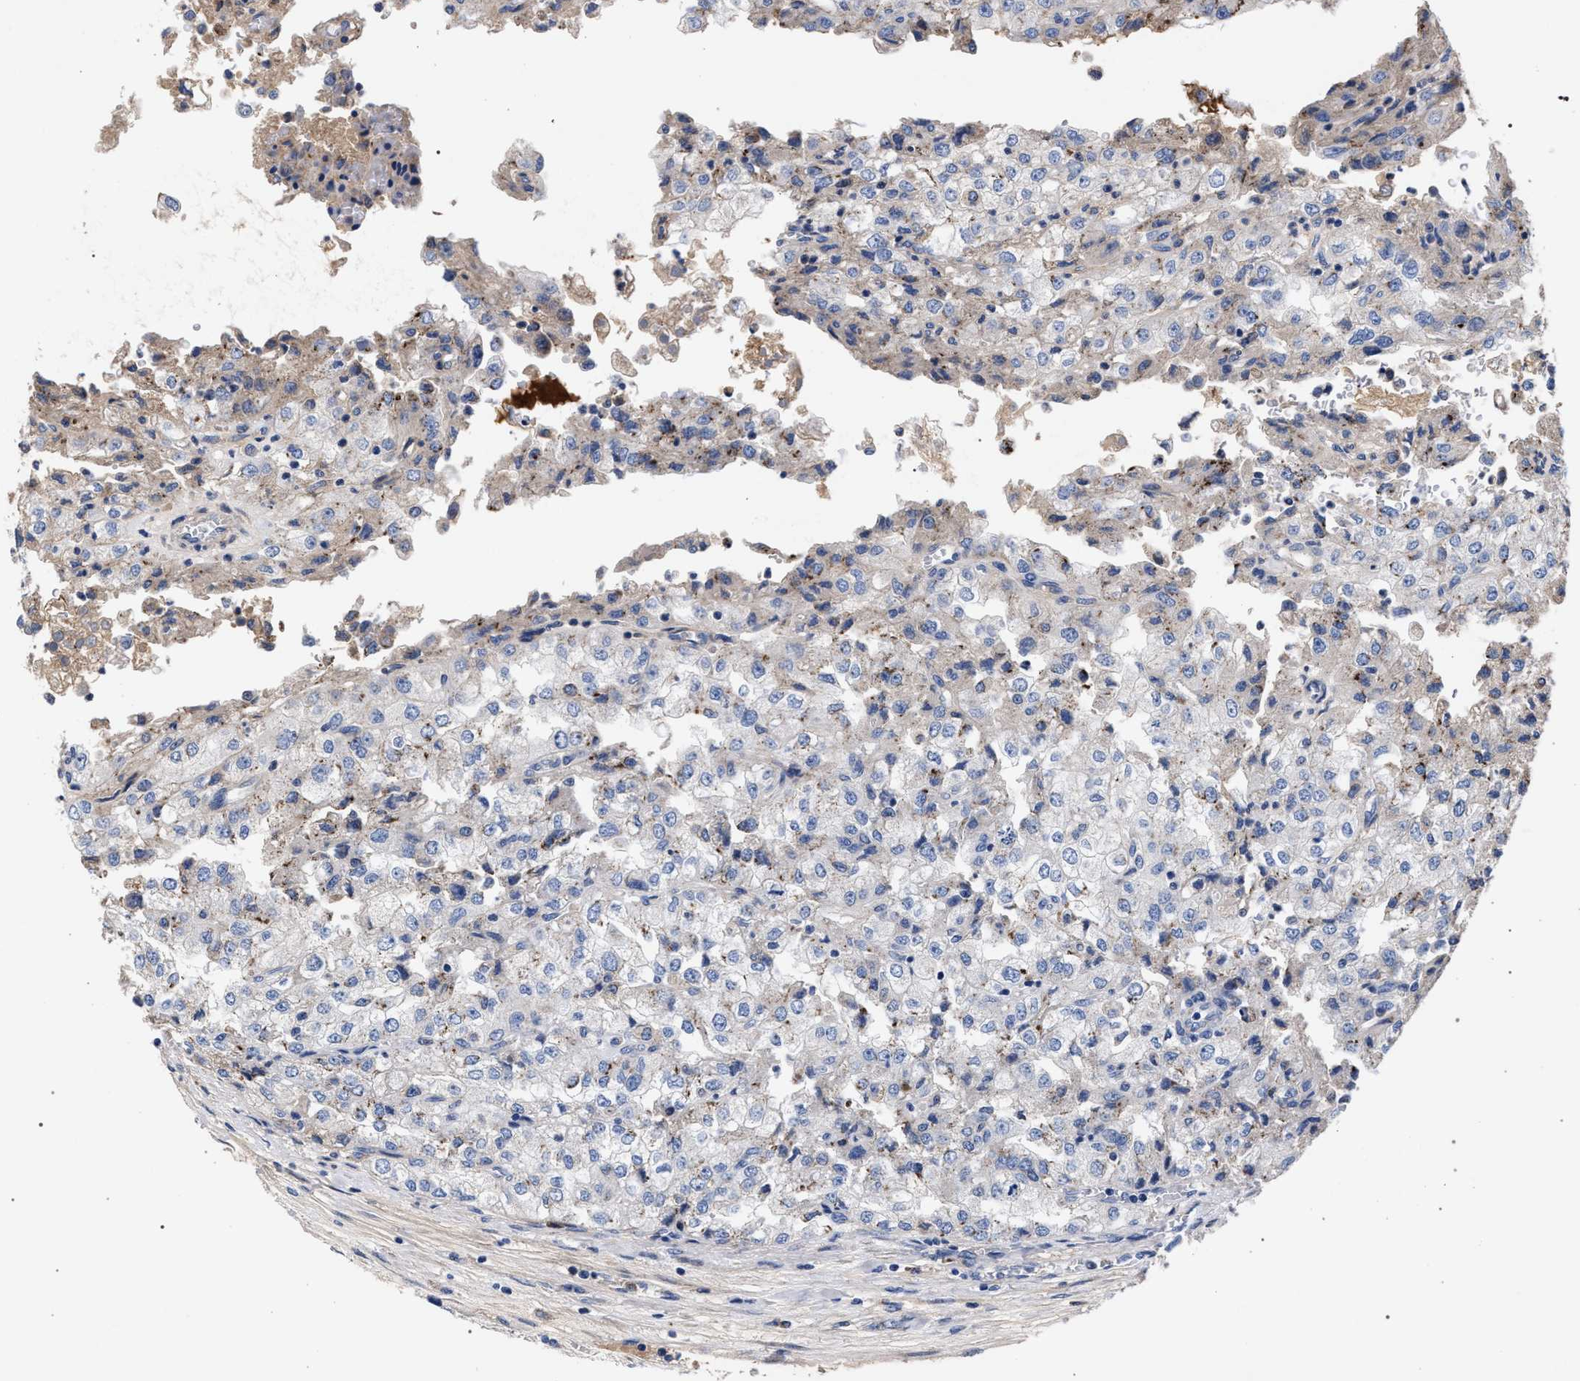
{"staining": {"intensity": "negative", "quantity": "none", "location": "none"}, "tissue": "renal cancer", "cell_type": "Tumor cells", "image_type": "cancer", "snomed": [{"axis": "morphology", "description": "Adenocarcinoma, NOS"}, {"axis": "topography", "description": "Kidney"}], "caption": "DAB (3,3'-diaminobenzidine) immunohistochemical staining of human adenocarcinoma (renal) demonstrates no significant positivity in tumor cells.", "gene": "ACOX1", "patient": {"sex": "female", "age": 54}}